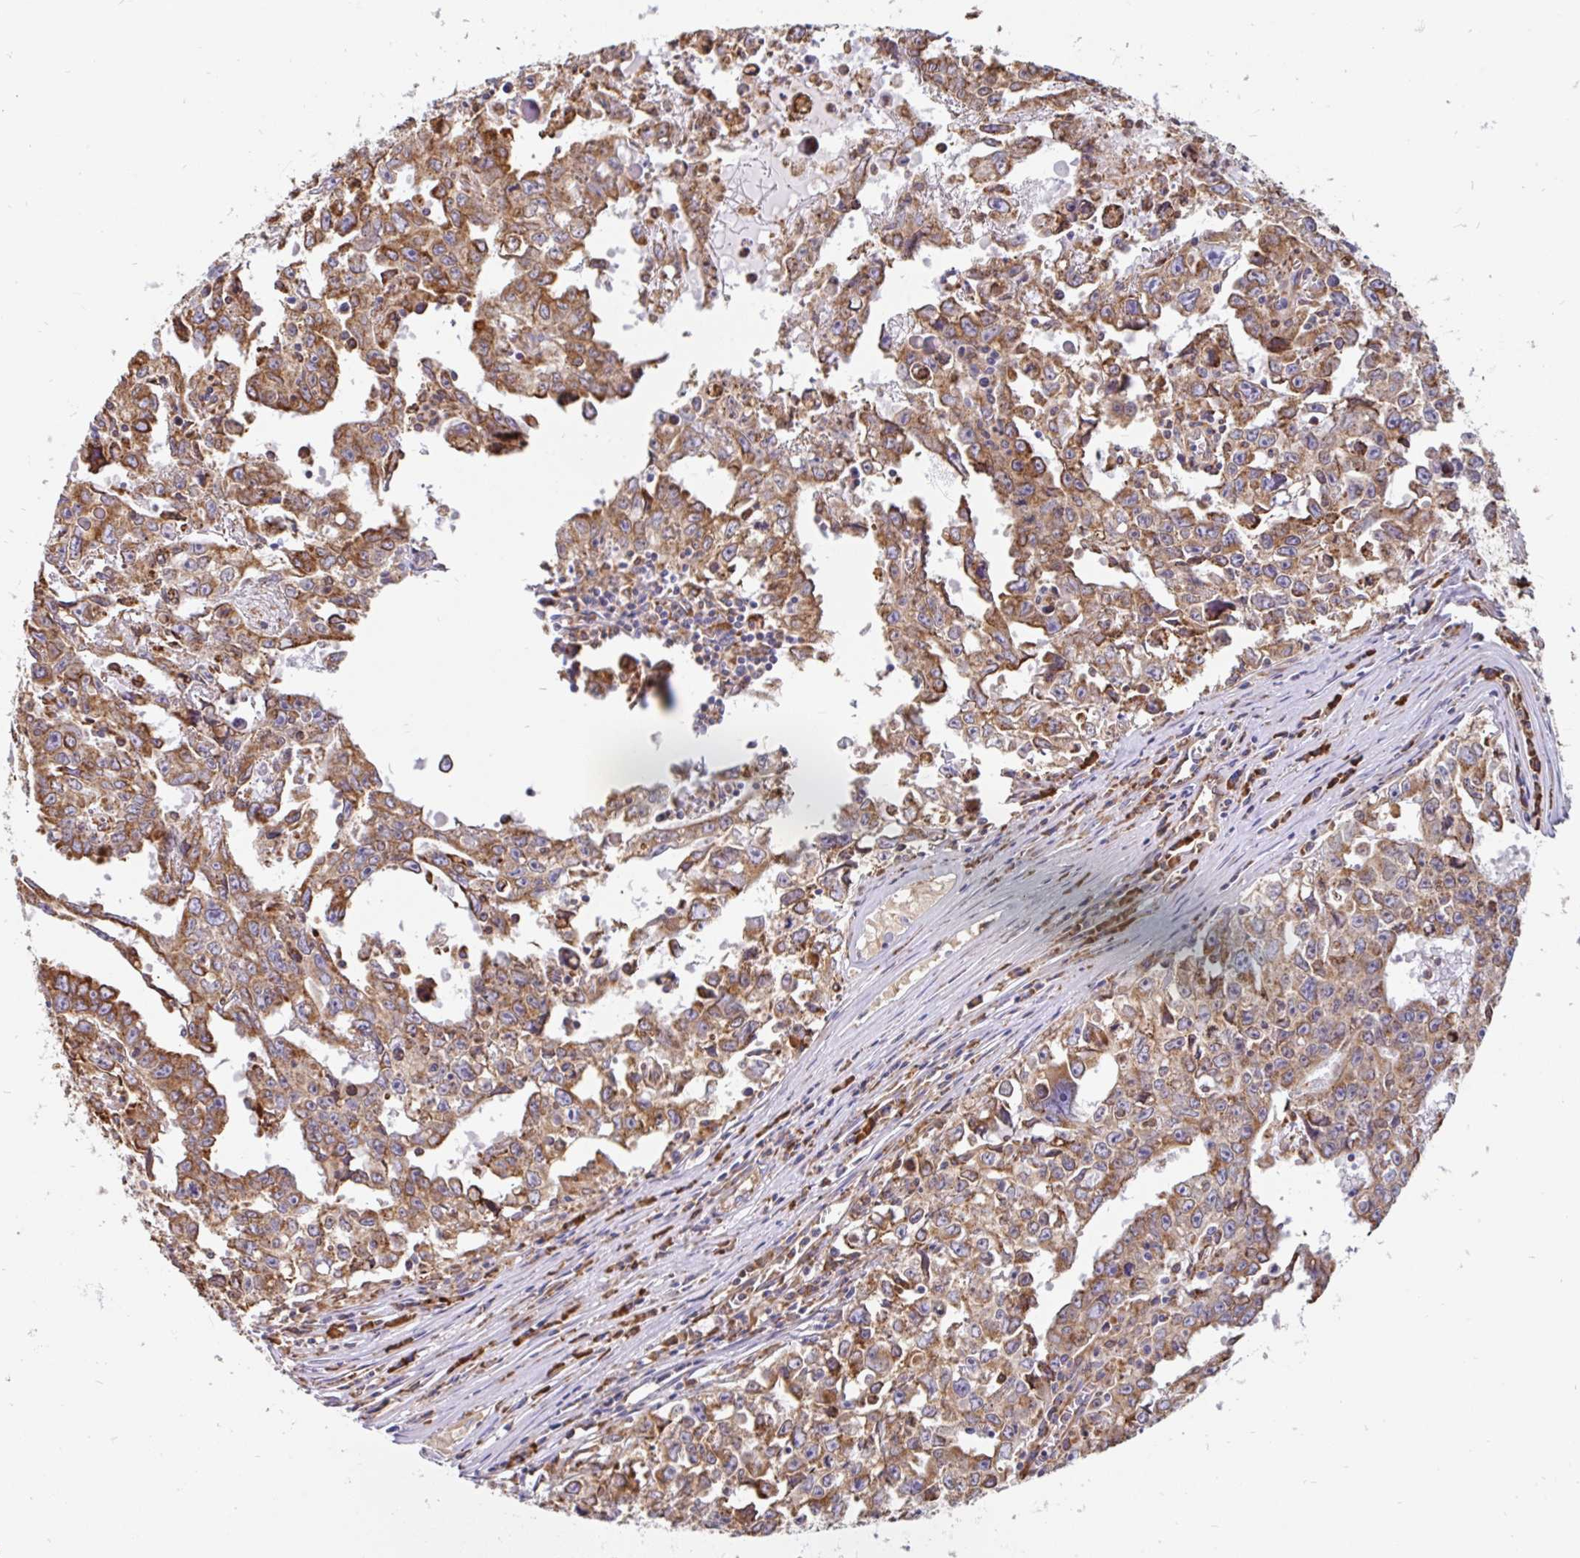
{"staining": {"intensity": "moderate", "quantity": ">75%", "location": "cytoplasmic/membranous"}, "tissue": "testis cancer", "cell_type": "Tumor cells", "image_type": "cancer", "snomed": [{"axis": "morphology", "description": "Carcinoma, Embryonal, NOS"}, {"axis": "topography", "description": "Testis"}], "caption": "Embryonal carcinoma (testis) stained for a protein (brown) demonstrates moderate cytoplasmic/membranous positive staining in about >75% of tumor cells.", "gene": "EML5", "patient": {"sex": "male", "age": 22}}